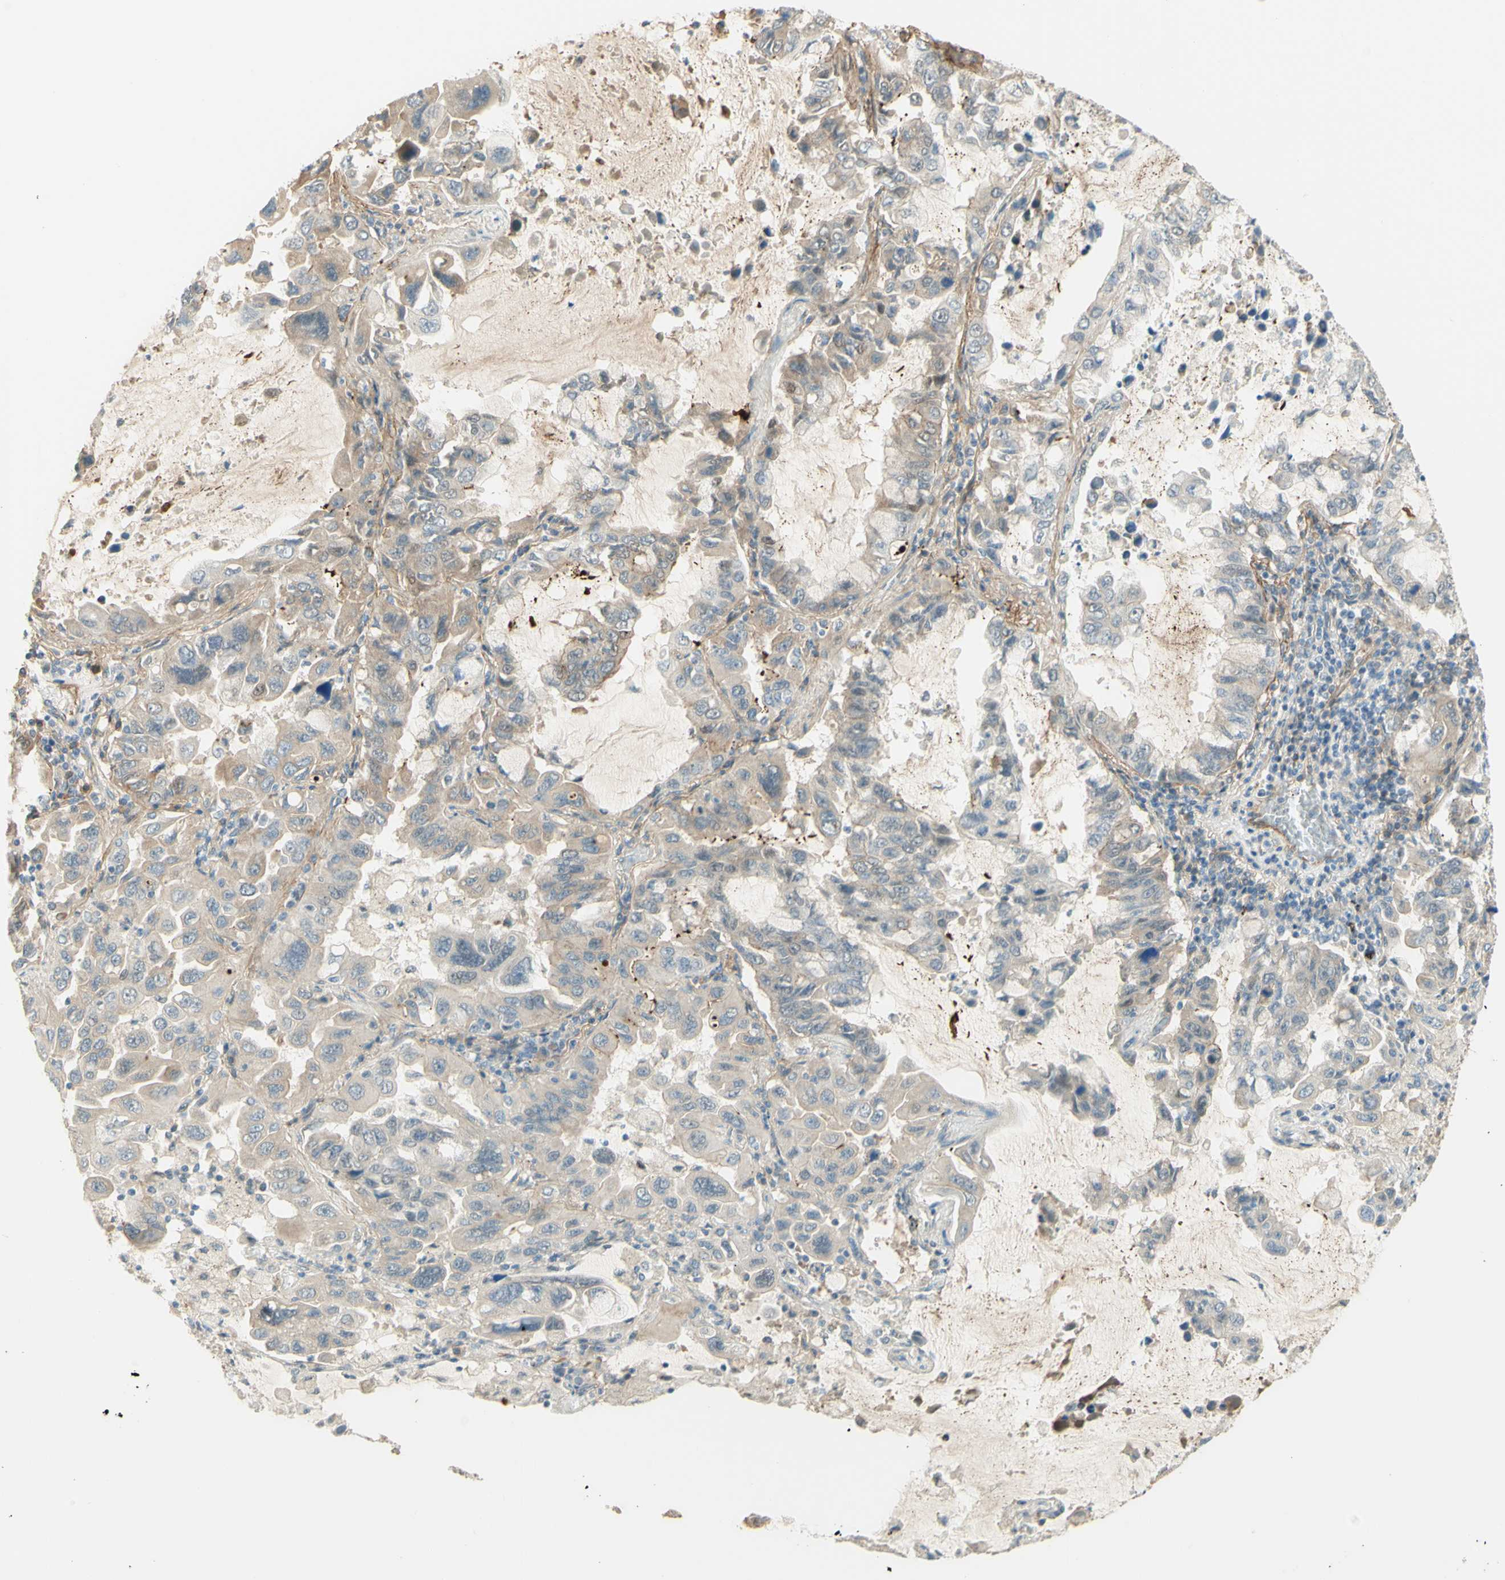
{"staining": {"intensity": "weak", "quantity": "<25%", "location": "cytoplasmic/membranous"}, "tissue": "lung cancer", "cell_type": "Tumor cells", "image_type": "cancer", "snomed": [{"axis": "morphology", "description": "Adenocarcinoma, NOS"}, {"axis": "topography", "description": "Lung"}], "caption": "Immunohistochemistry (IHC) of human adenocarcinoma (lung) shows no positivity in tumor cells.", "gene": "ANGPT2", "patient": {"sex": "male", "age": 64}}